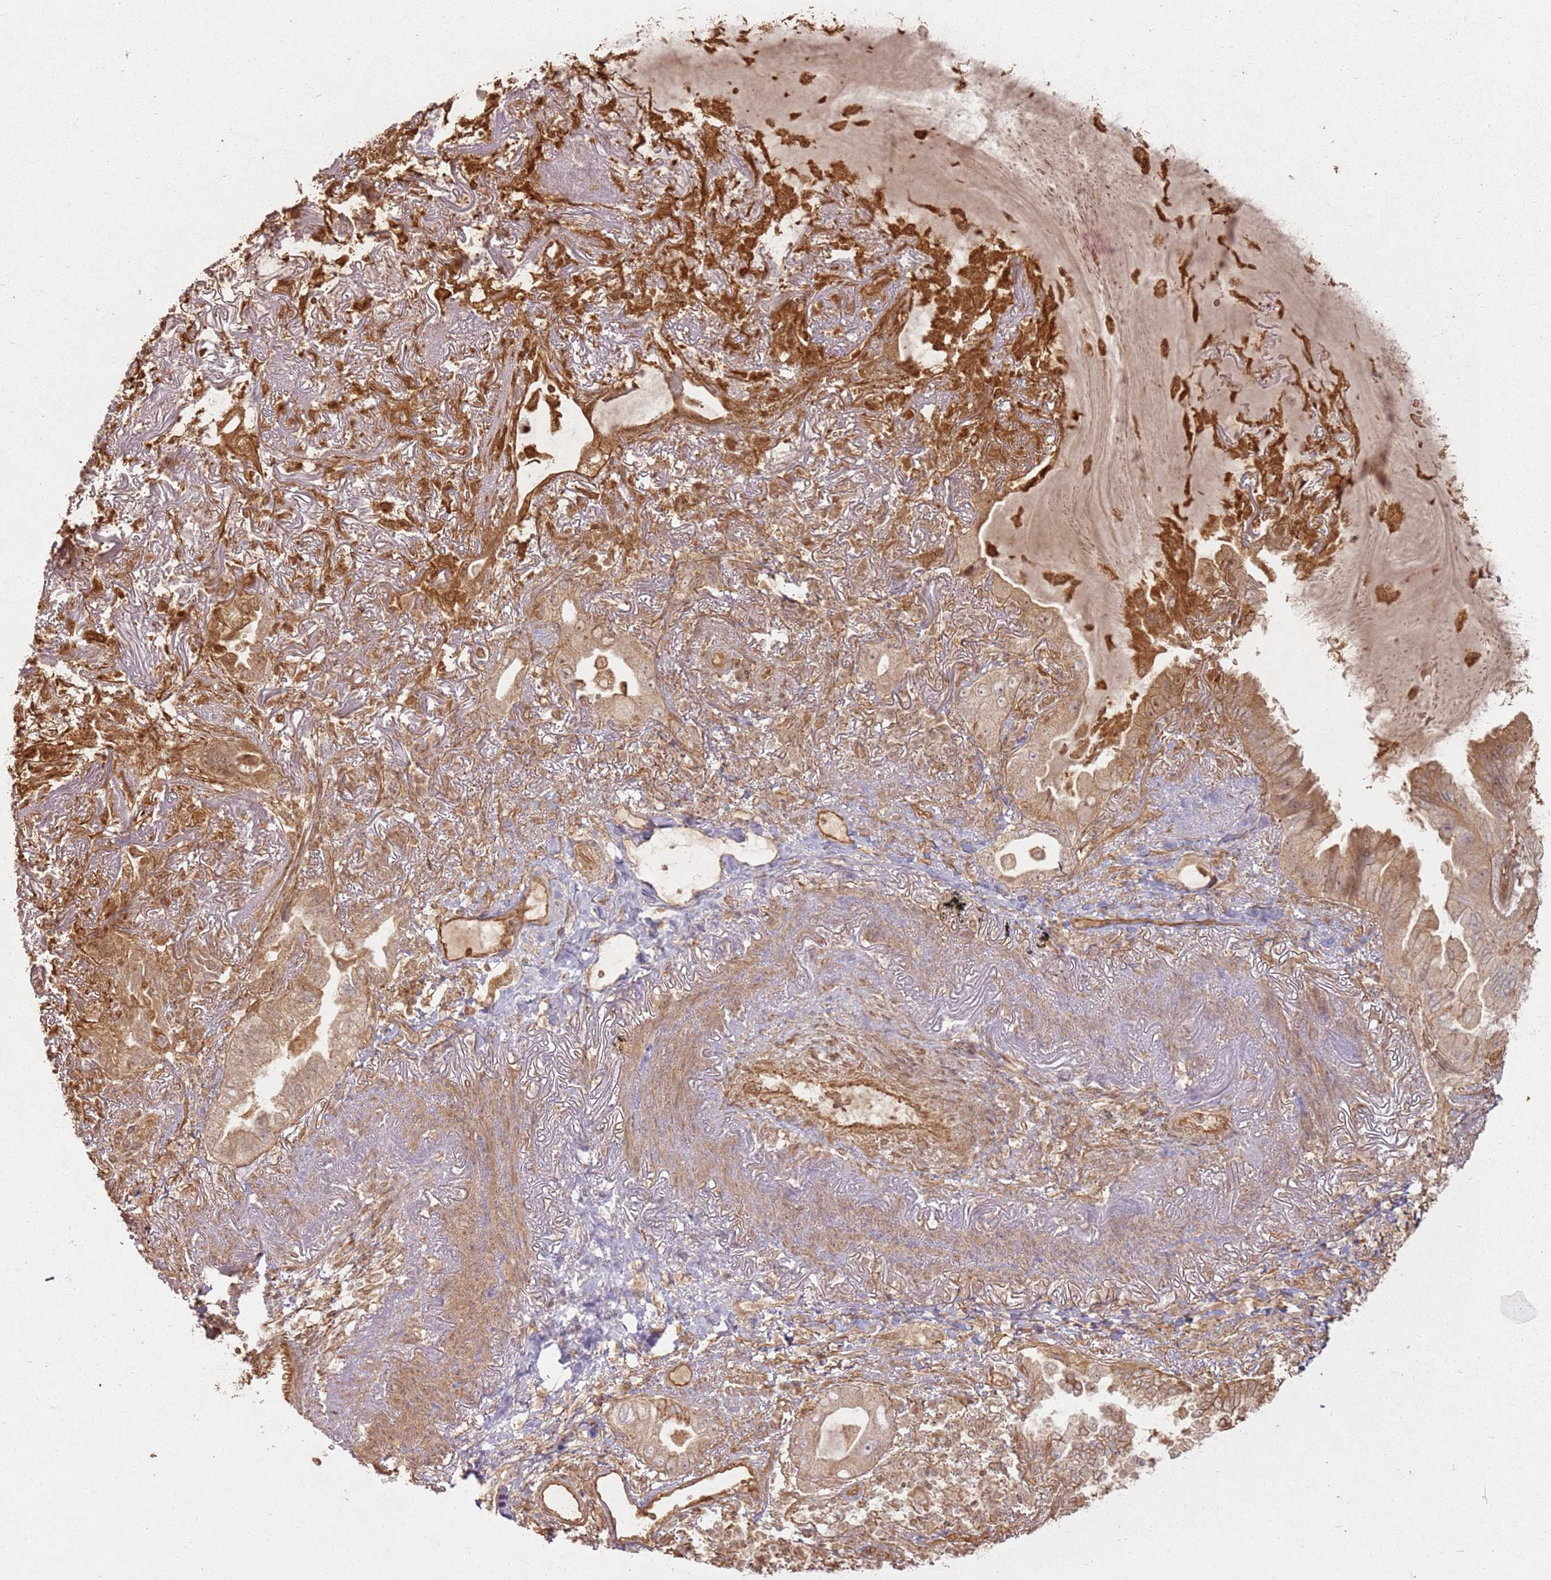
{"staining": {"intensity": "moderate", "quantity": ">75%", "location": "cytoplasmic/membranous"}, "tissue": "lung cancer", "cell_type": "Tumor cells", "image_type": "cancer", "snomed": [{"axis": "morphology", "description": "Adenocarcinoma, NOS"}, {"axis": "topography", "description": "Lung"}], "caption": "DAB (3,3'-diaminobenzidine) immunohistochemical staining of human lung adenocarcinoma demonstrates moderate cytoplasmic/membranous protein expression in approximately >75% of tumor cells.", "gene": "ZNF776", "patient": {"sex": "female", "age": 69}}